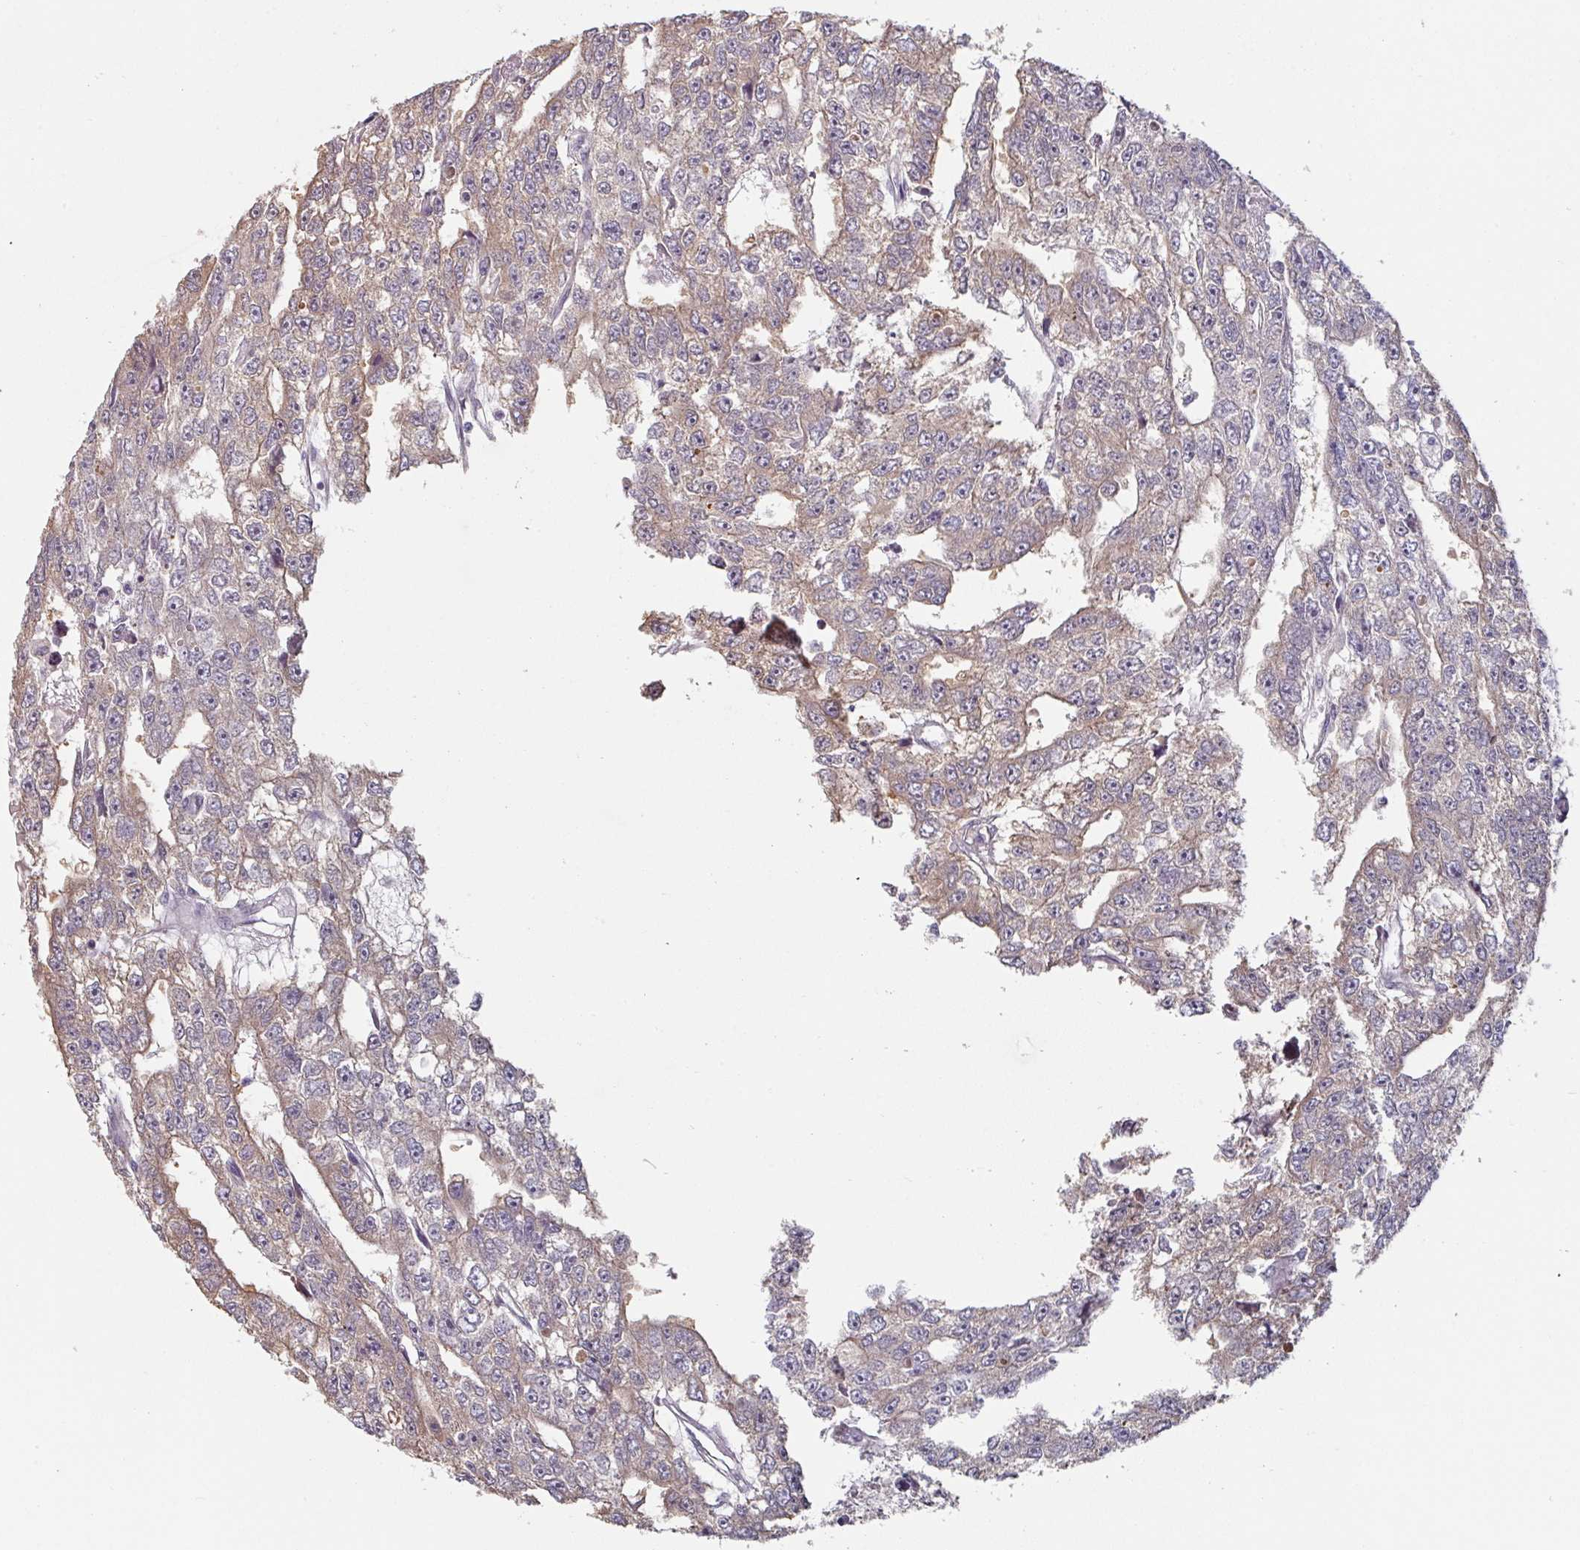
{"staining": {"intensity": "weak", "quantity": "25%-75%", "location": "cytoplasmic/membranous"}, "tissue": "testis cancer", "cell_type": "Tumor cells", "image_type": "cancer", "snomed": [{"axis": "morphology", "description": "Carcinoma, Embryonal, NOS"}, {"axis": "topography", "description": "Testis"}], "caption": "Brown immunohistochemical staining in testis cancer (embryonal carcinoma) reveals weak cytoplasmic/membranous staining in about 25%-75% of tumor cells.", "gene": "ZBTB6", "patient": {"sex": "male", "age": 20}}